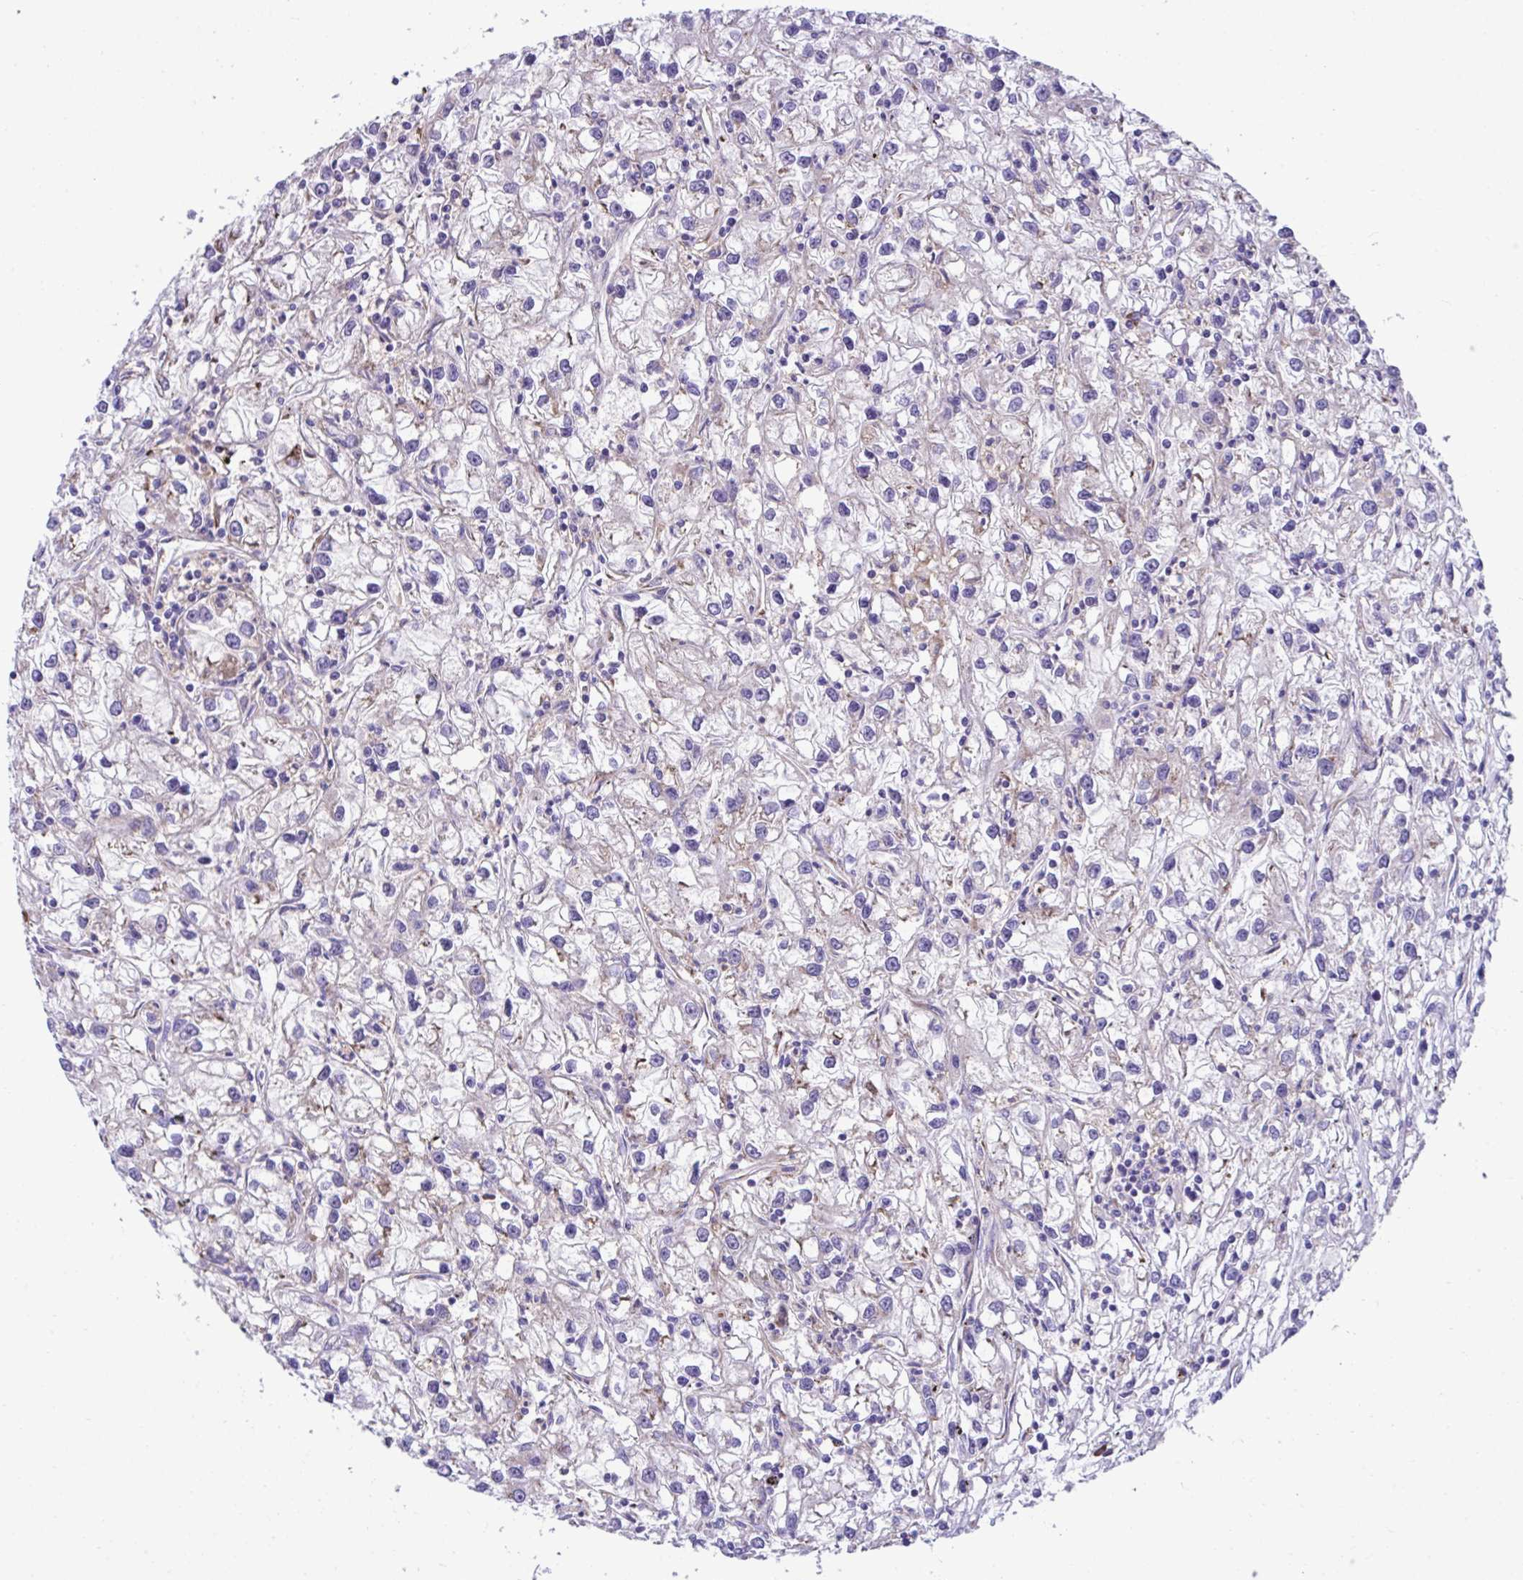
{"staining": {"intensity": "negative", "quantity": "none", "location": "none"}, "tissue": "renal cancer", "cell_type": "Tumor cells", "image_type": "cancer", "snomed": [{"axis": "morphology", "description": "Adenocarcinoma, NOS"}, {"axis": "topography", "description": "Kidney"}], "caption": "Immunohistochemistry (IHC) of human renal adenocarcinoma shows no positivity in tumor cells.", "gene": "RPL7", "patient": {"sex": "female", "age": 59}}